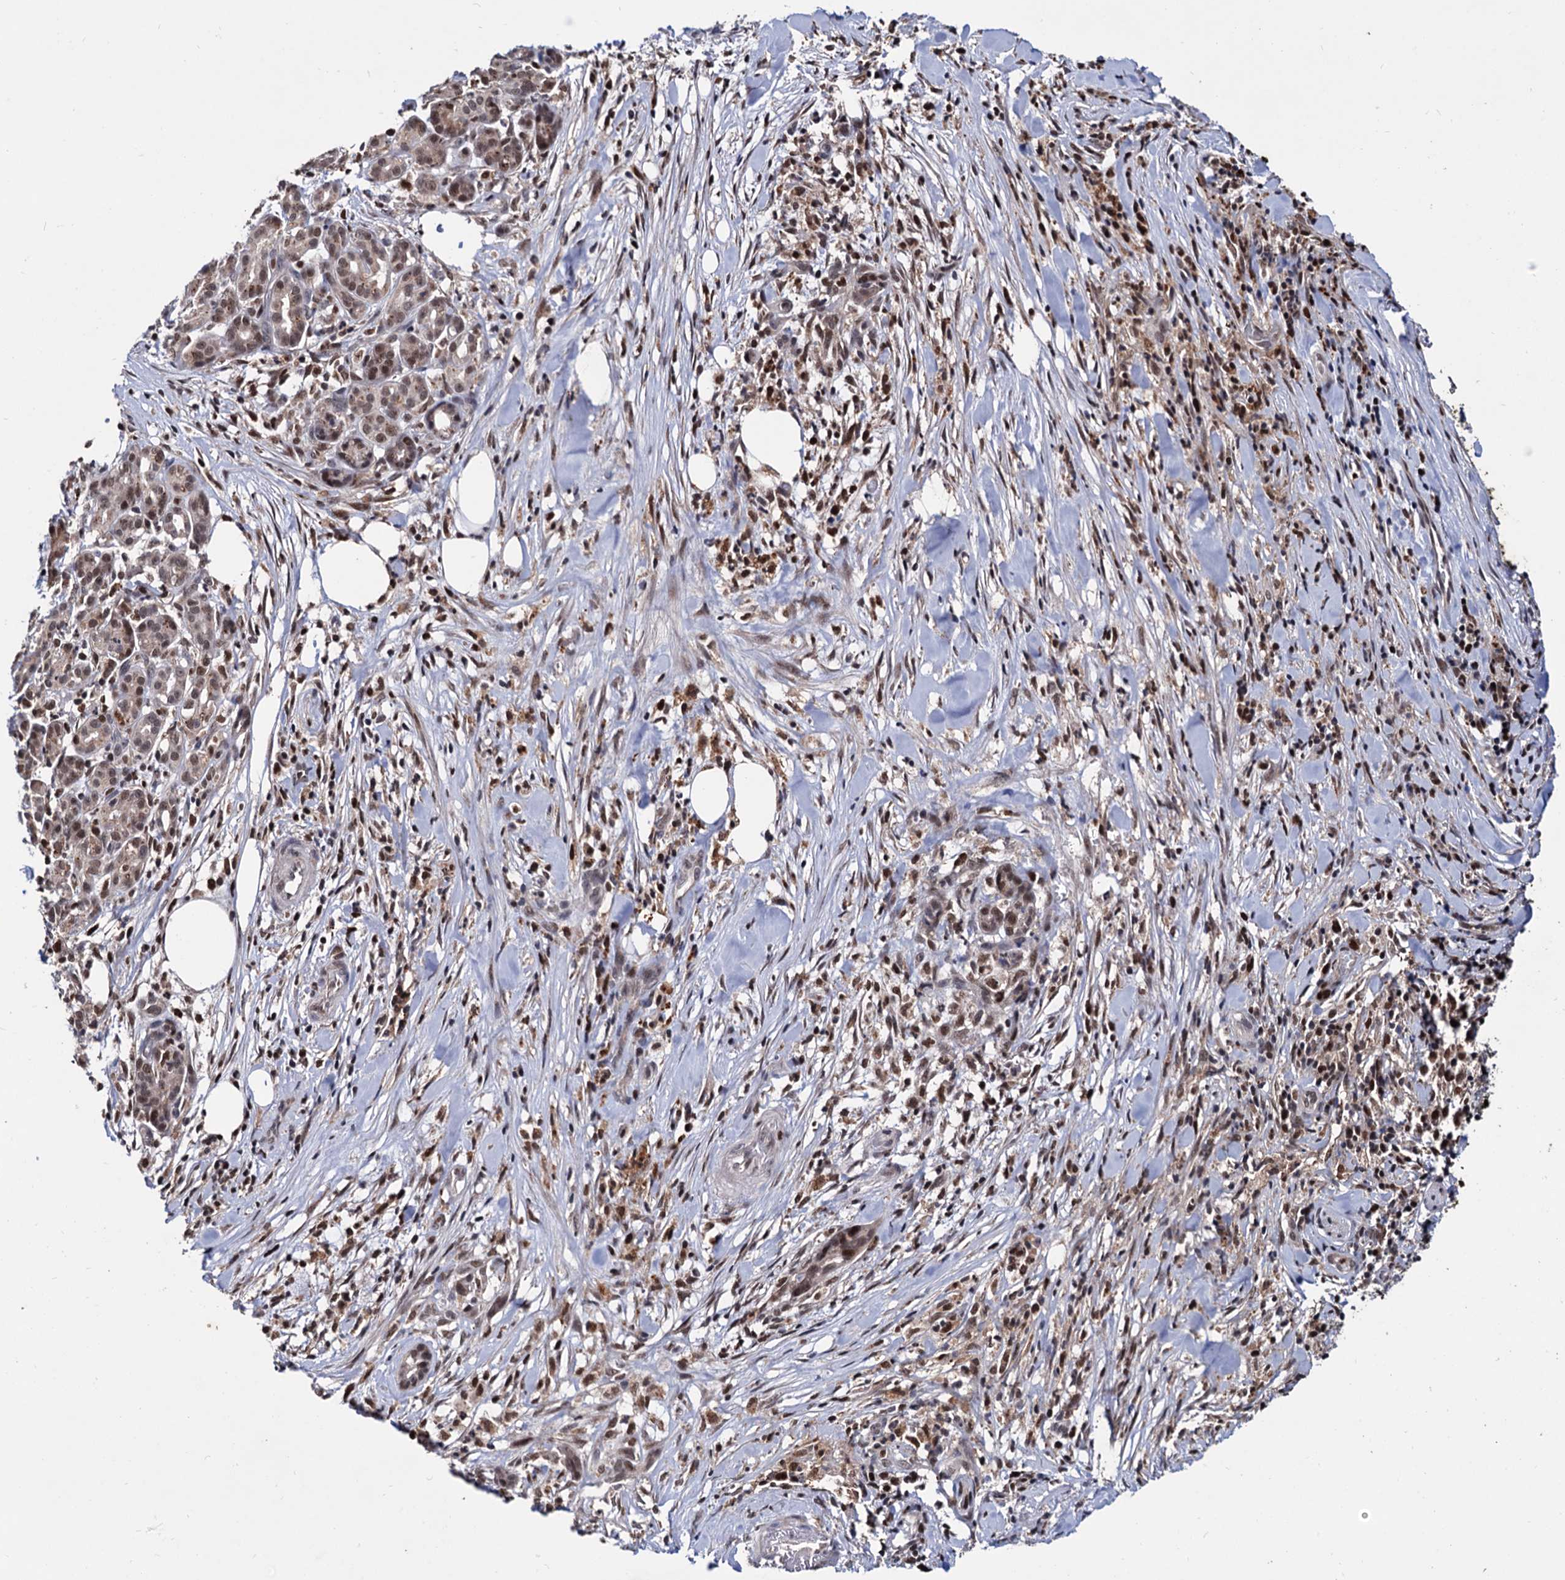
{"staining": {"intensity": "weak", "quantity": "25%-75%", "location": "nuclear"}, "tissue": "pancreatic cancer", "cell_type": "Tumor cells", "image_type": "cancer", "snomed": [{"axis": "morphology", "description": "Adenocarcinoma, NOS"}, {"axis": "topography", "description": "Pancreas"}], "caption": "High-magnification brightfield microscopy of pancreatic adenocarcinoma stained with DAB (3,3'-diaminobenzidine) (brown) and counterstained with hematoxylin (blue). tumor cells exhibit weak nuclear staining is seen in approximately25%-75% of cells.", "gene": "RNASEH2B", "patient": {"sex": "female", "age": 66}}